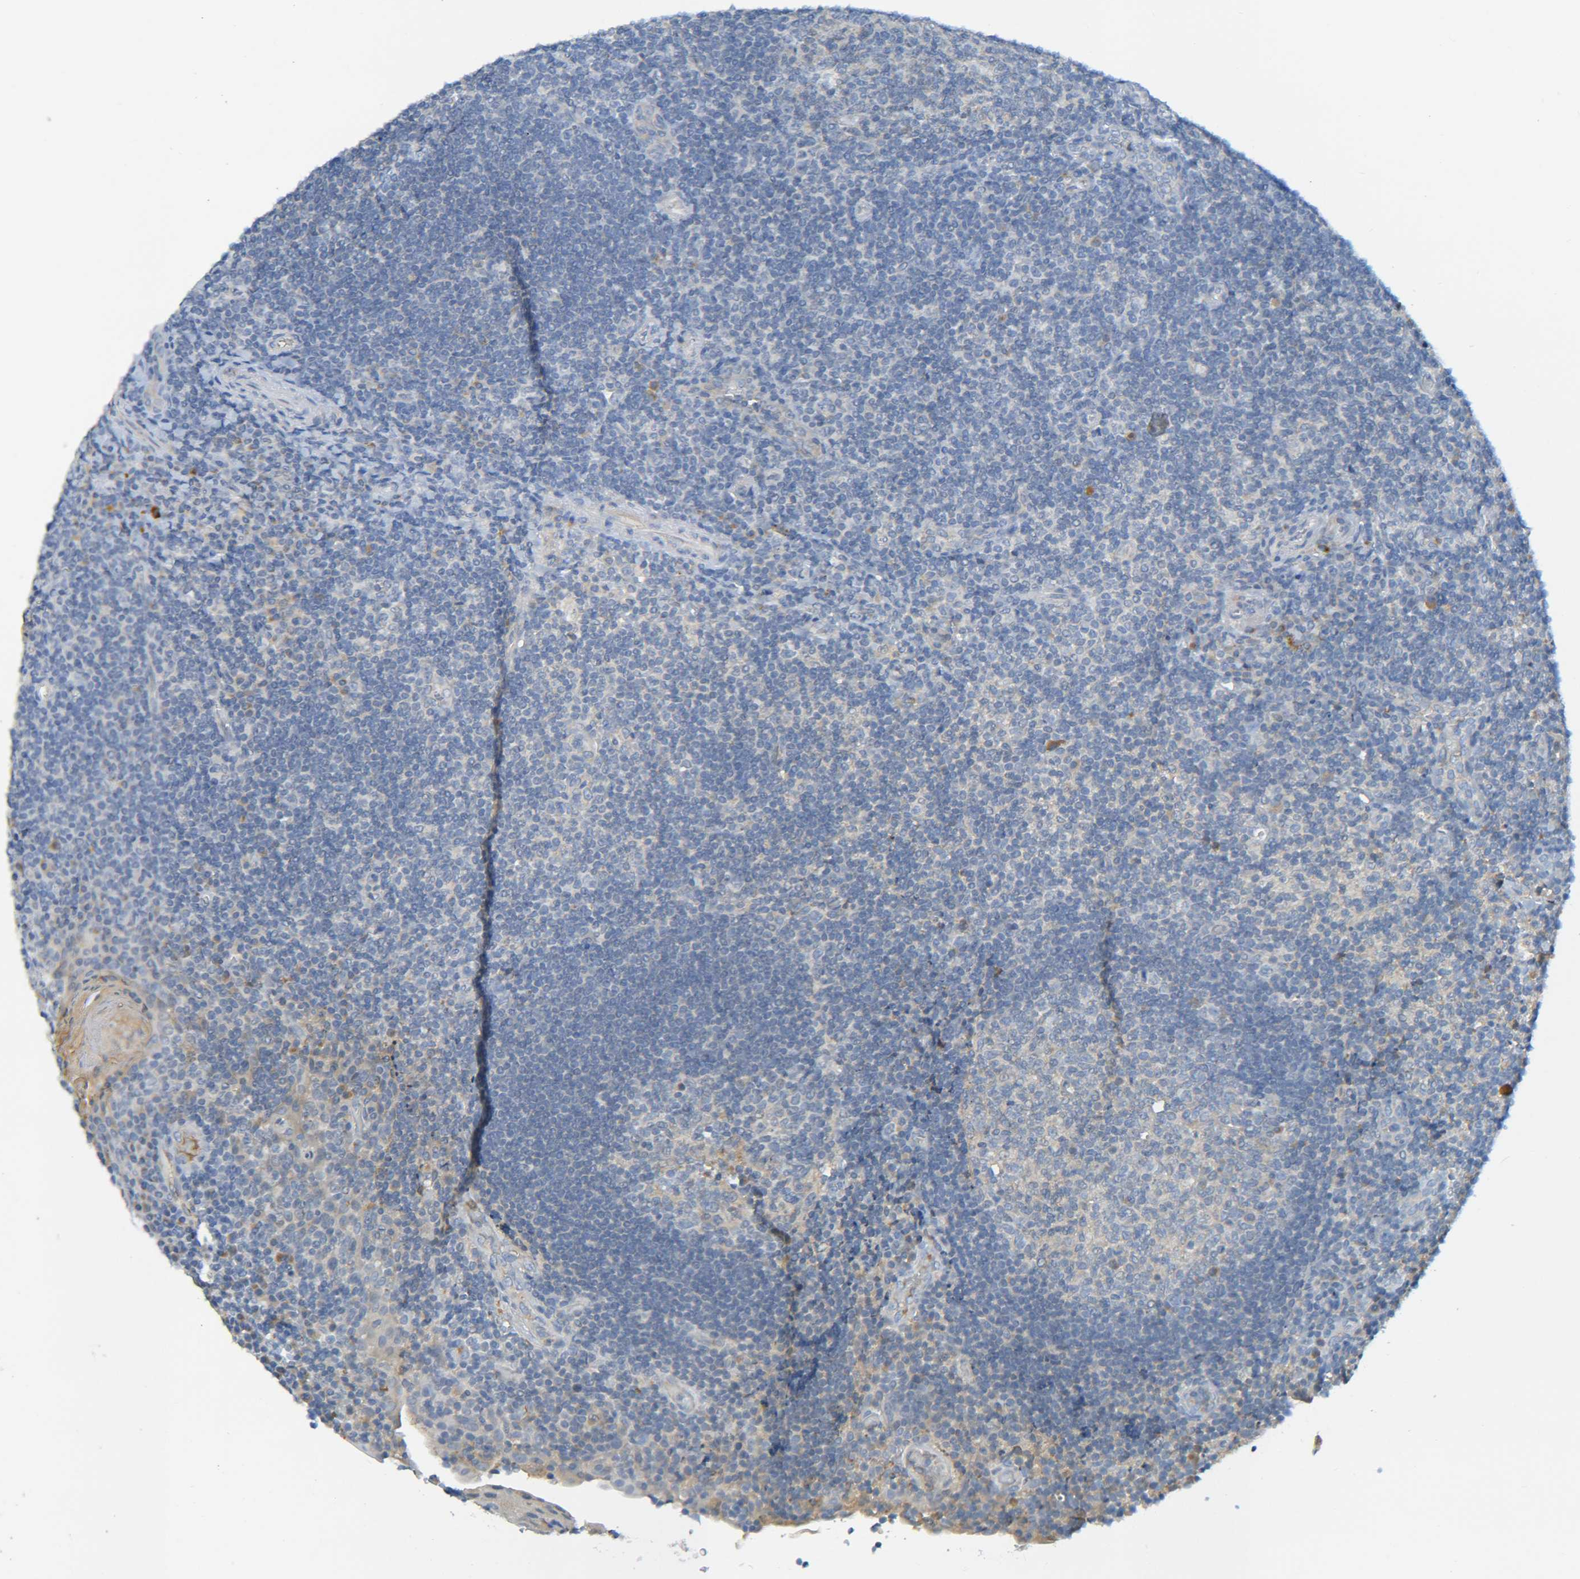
{"staining": {"intensity": "weak", "quantity": "<25%", "location": "cytoplasmic/membranous"}, "tissue": "tonsil", "cell_type": "Germinal center cells", "image_type": "normal", "snomed": [{"axis": "morphology", "description": "Normal tissue, NOS"}, {"axis": "topography", "description": "Tonsil"}], "caption": "DAB immunohistochemical staining of benign human tonsil displays no significant positivity in germinal center cells.", "gene": "C1QA", "patient": {"sex": "male", "age": 37}}